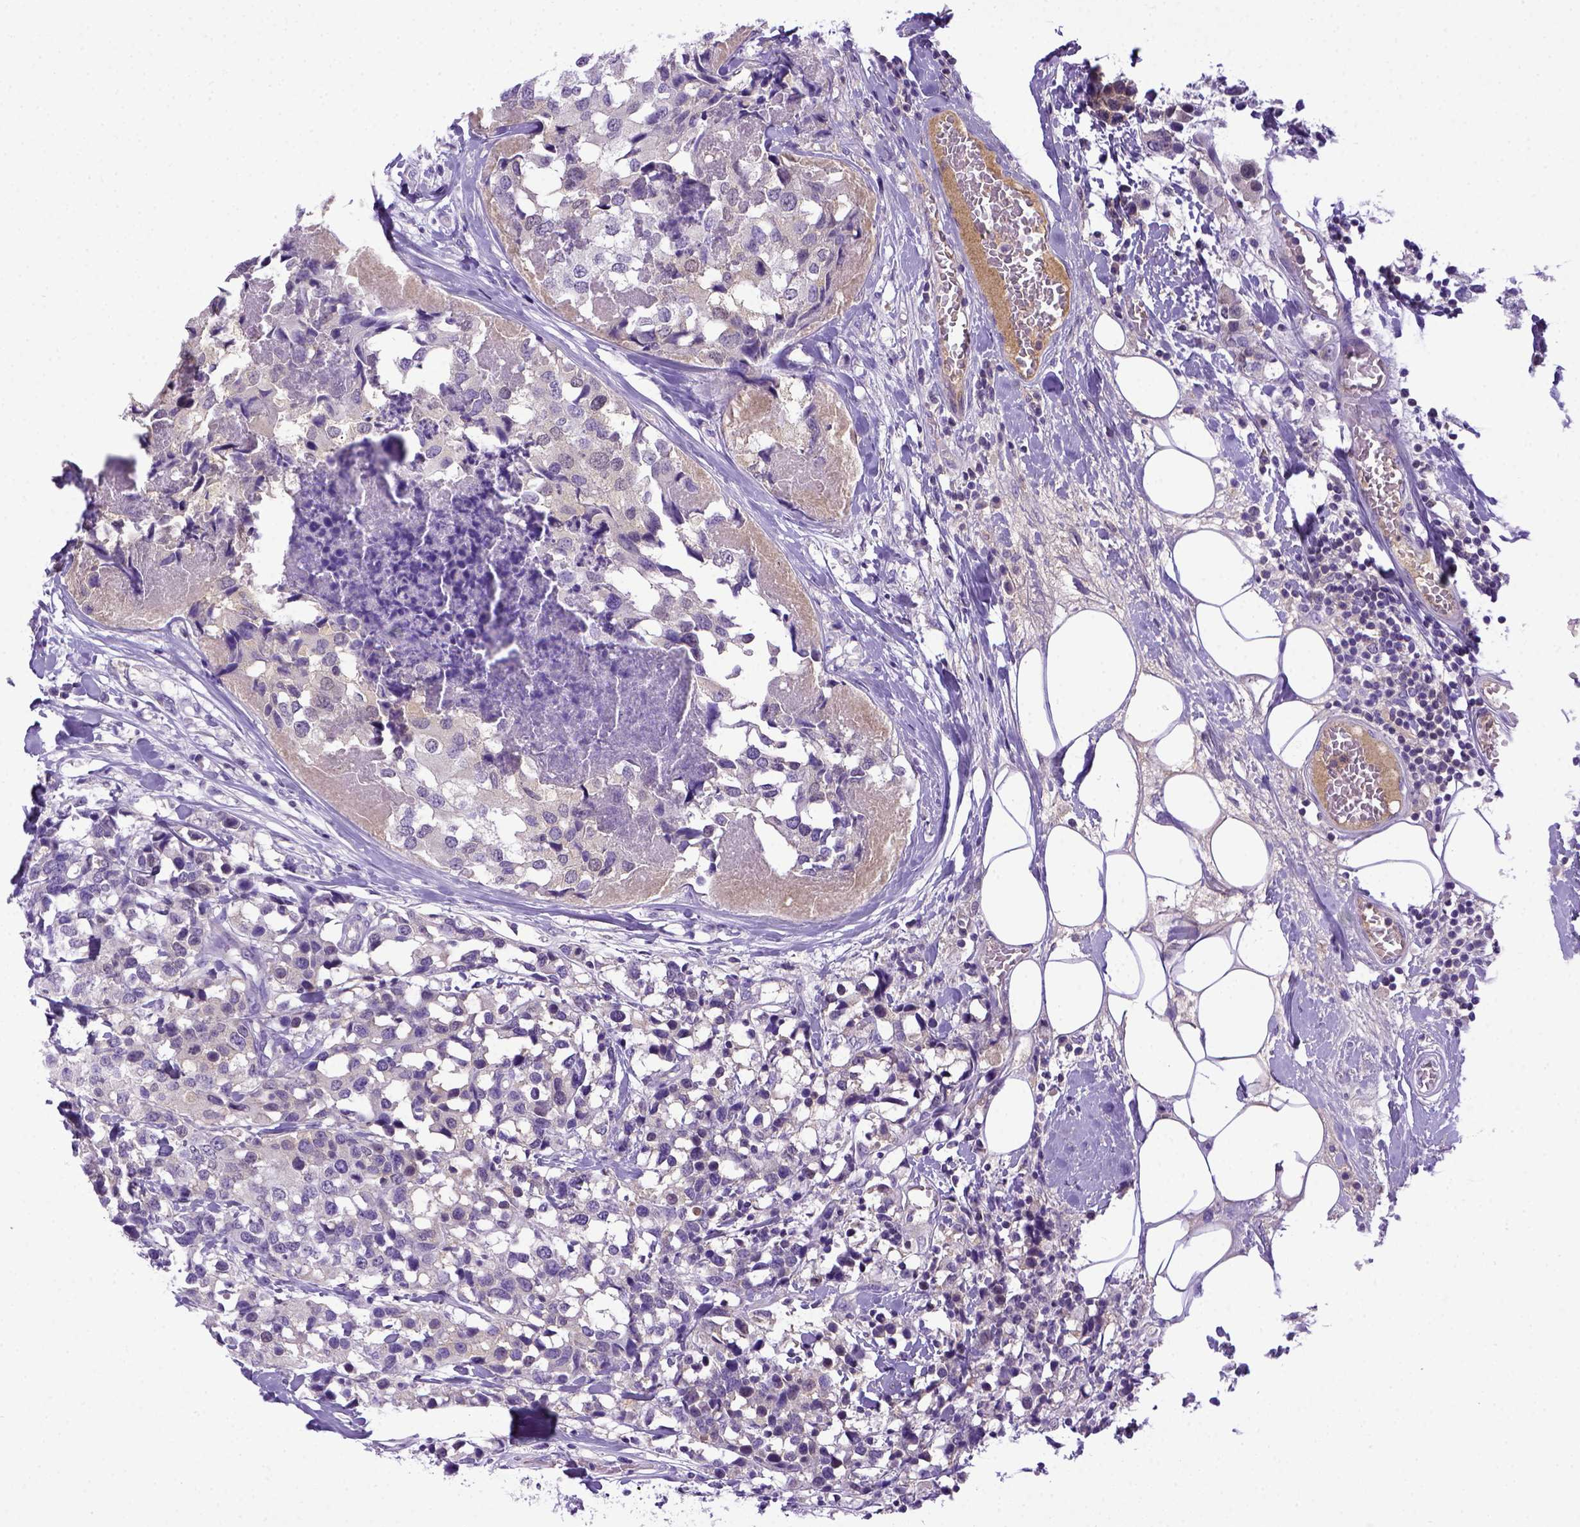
{"staining": {"intensity": "negative", "quantity": "none", "location": "none"}, "tissue": "breast cancer", "cell_type": "Tumor cells", "image_type": "cancer", "snomed": [{"axis": "morphology", "description": "Lobular carcinoma"}, {"axis": "topography", "description": "Breast"}], "caption": "Tumor cells show no significant protein expression in breast cancer.", "gene": "ITIH4", "patient": {"sex": "female", "age": 59}}